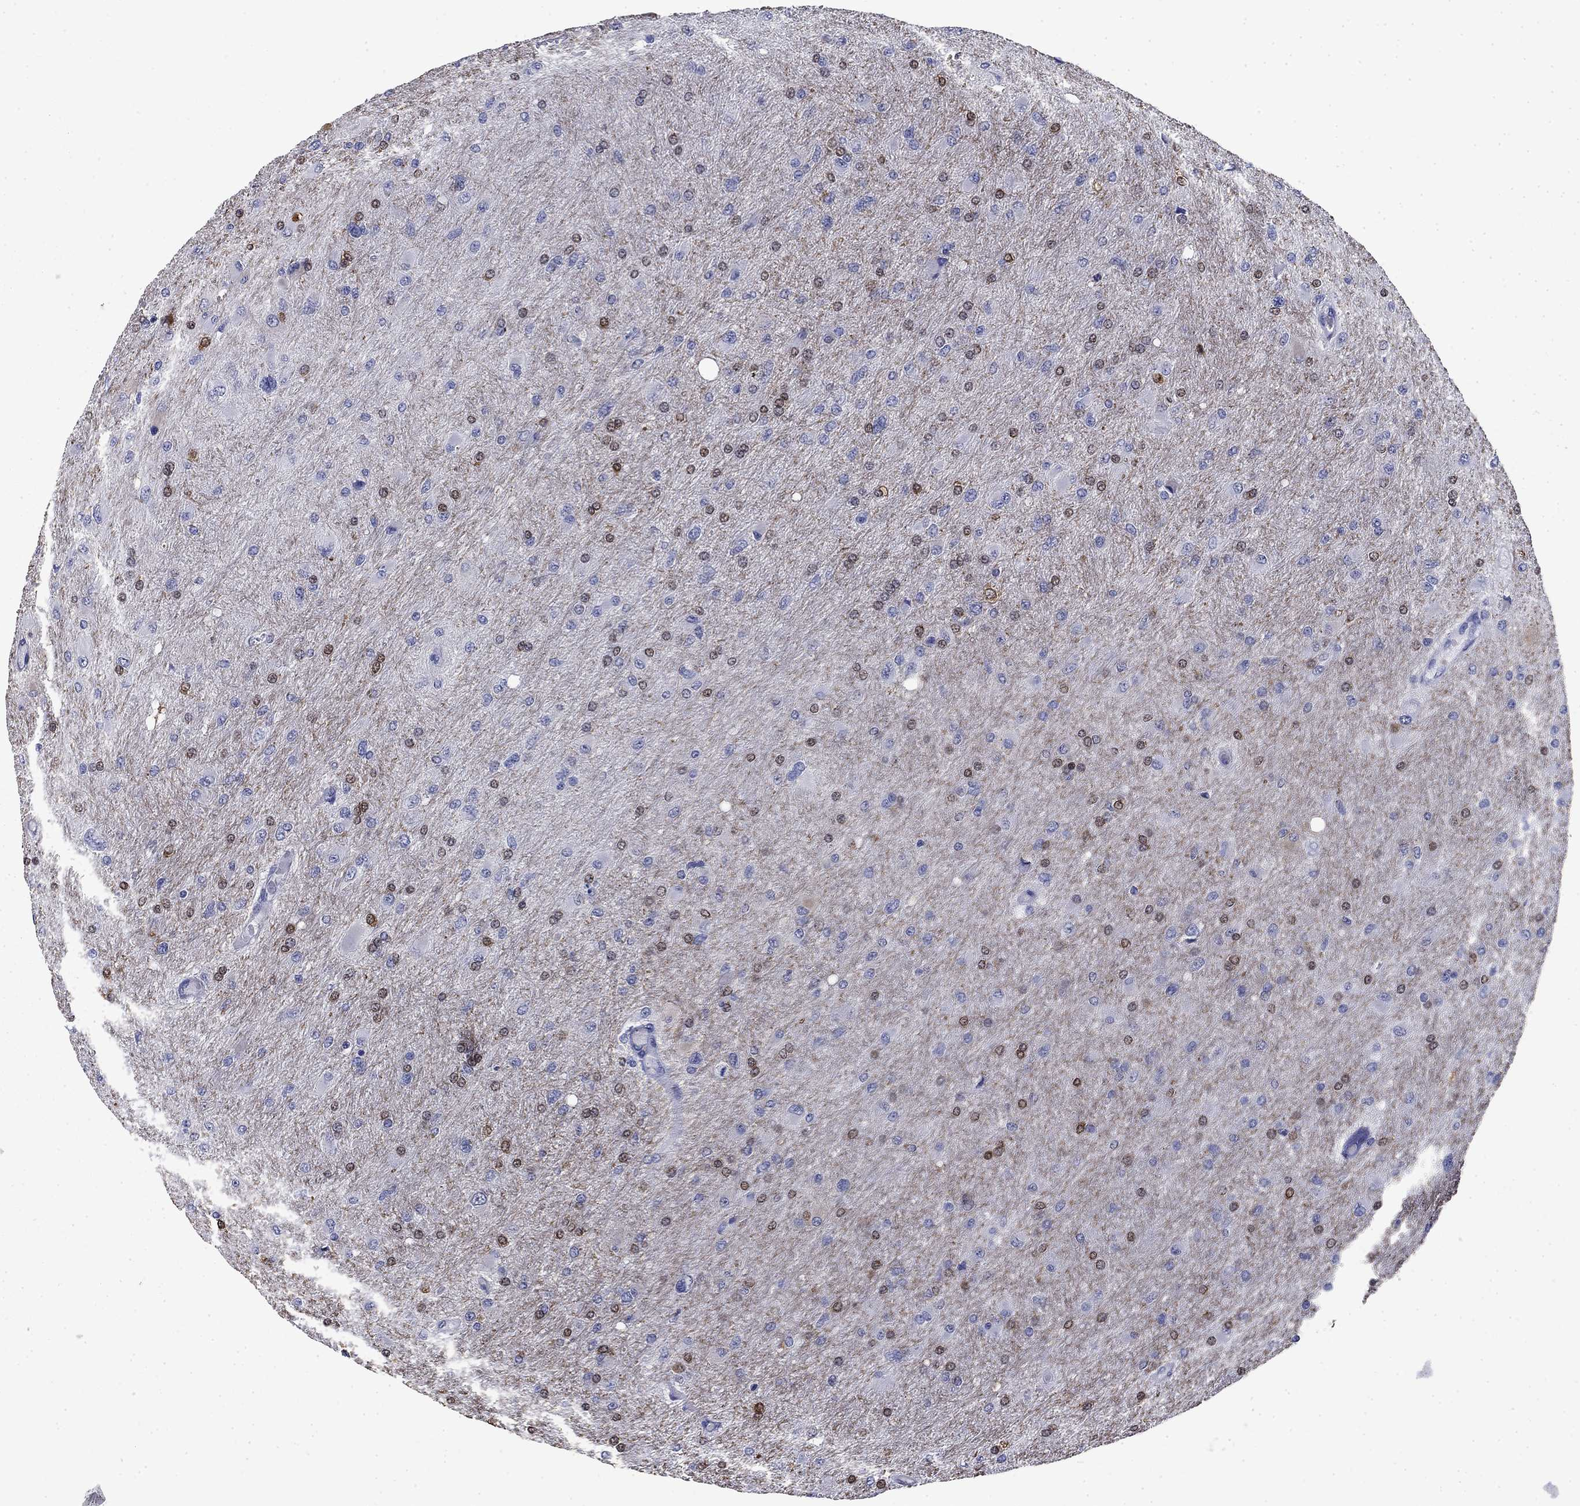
{"staining": {"intensity": "moderate", "quantity": "<25%", "location": "cytoplasmic/membranous"}, "tissue": "glioma", "cell_type": "Tumor cells", "image_type": "cancer", "snomed": [{"axis": "morphology", "description": "Glioma, malignant, High grade"}, {"axis": "topography", "description": "Cerebral cortex"}], "caption": "A low amount of moderate cytoplasmic/membranous positivity is appreciated in about <25% of tumor cells in glioma tissue.", "gene": "BCL2L14", "patient": {"sex": "female", "age": 36}}